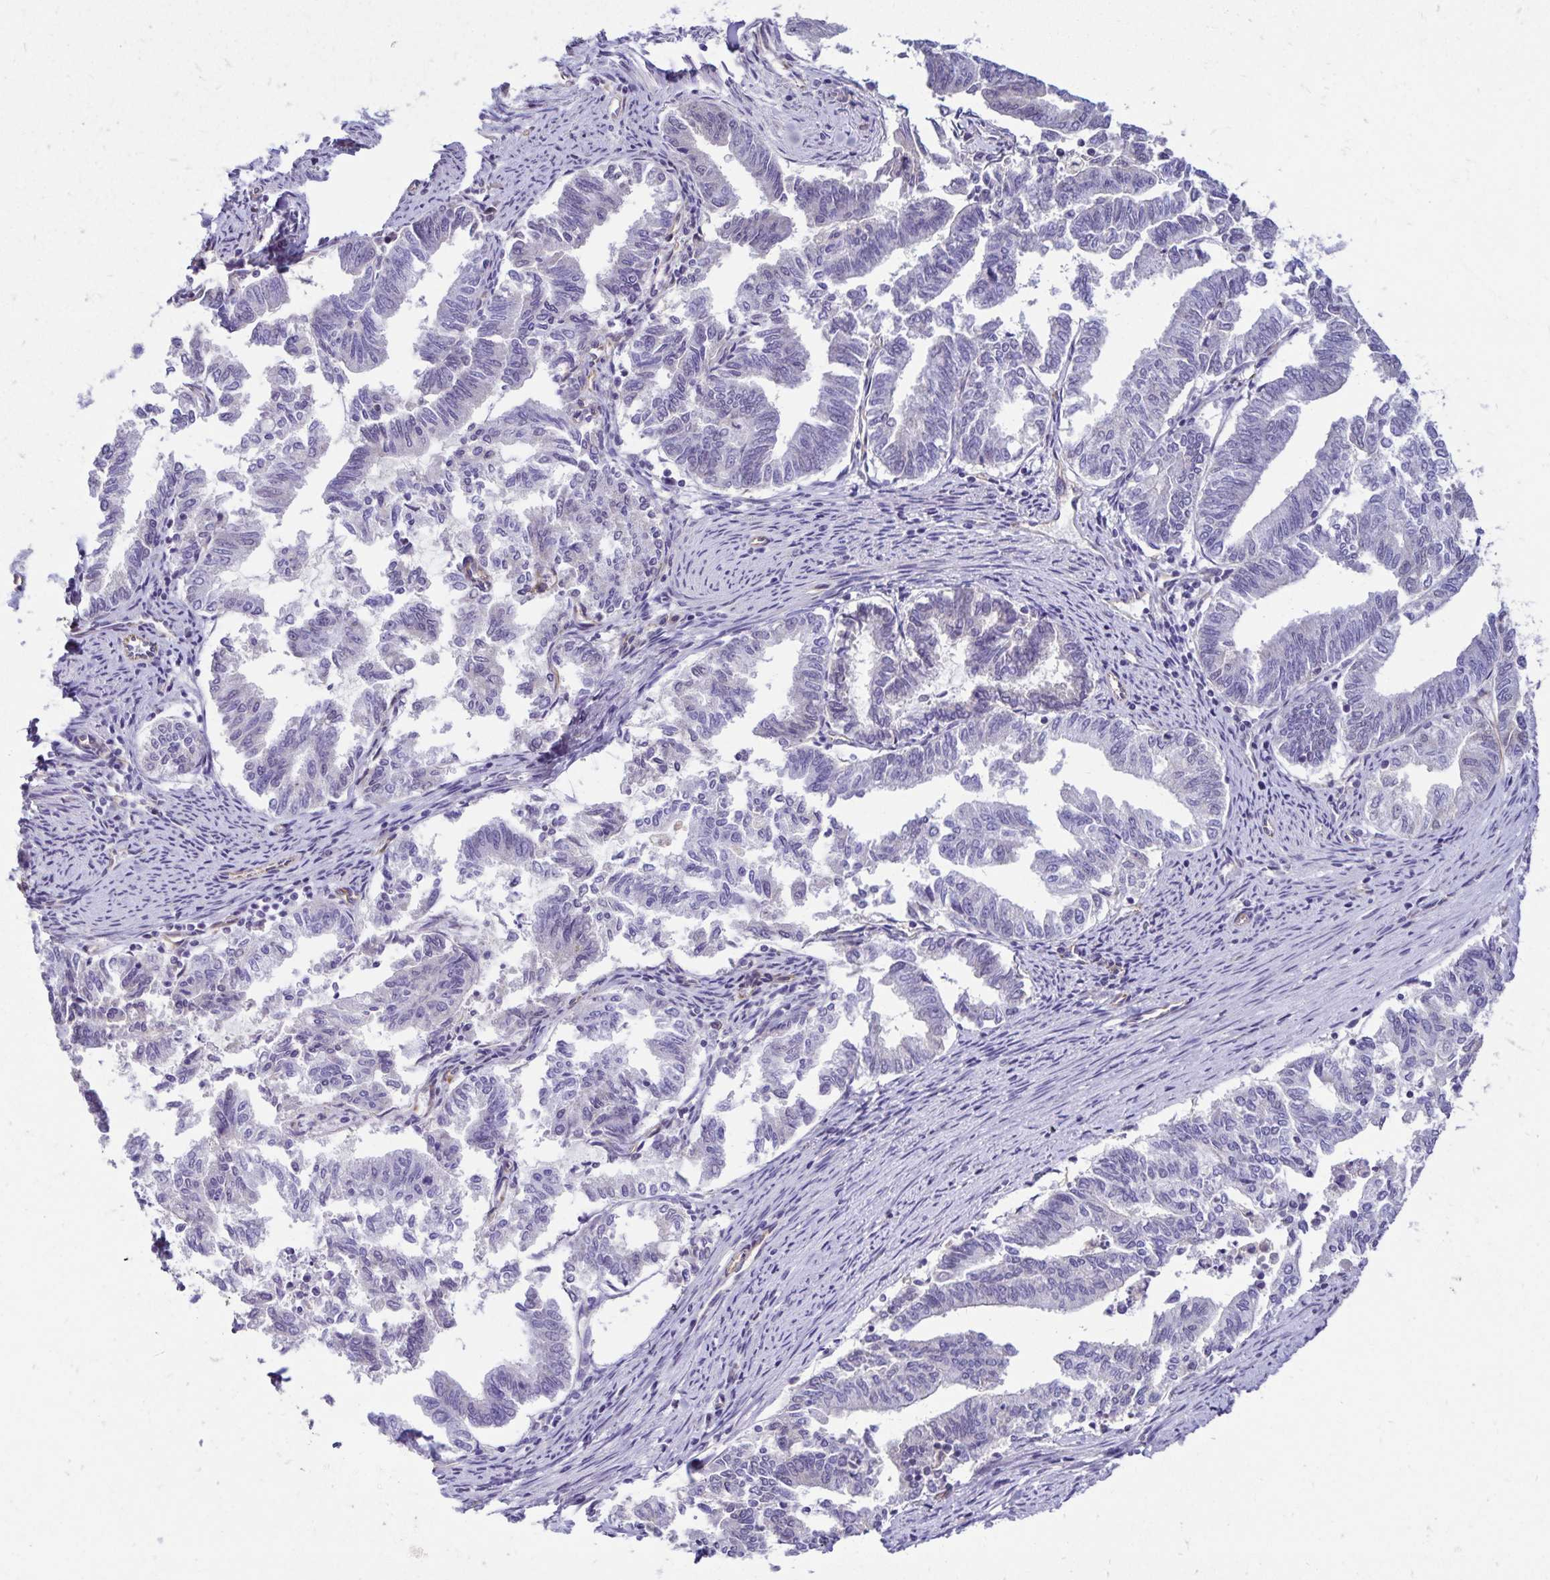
{"staining": {"intensity": "negative", "quantity": "none", "location": "none"}, "tissue": "endometrial cancer", "cell_type": "Tumor cells", "image_type": "cancer", "snomed": [{"axis": "morphology", "description": "Adenocarcinoma, NOS"}, {"axis": "topography", "description": "Endometrium"}], "caption": "The immunohistochemistry photomicrograph has no significant staining in tumor cells of endometrial adenocarcinoma tissue. Brightfield microscopy of immunohistochemistry stained with DAB (brown) and hematoxylin (blue), captured at high magnification.", "gene": "TRPV6", "patient": {"sex": "female", "age": 79}}